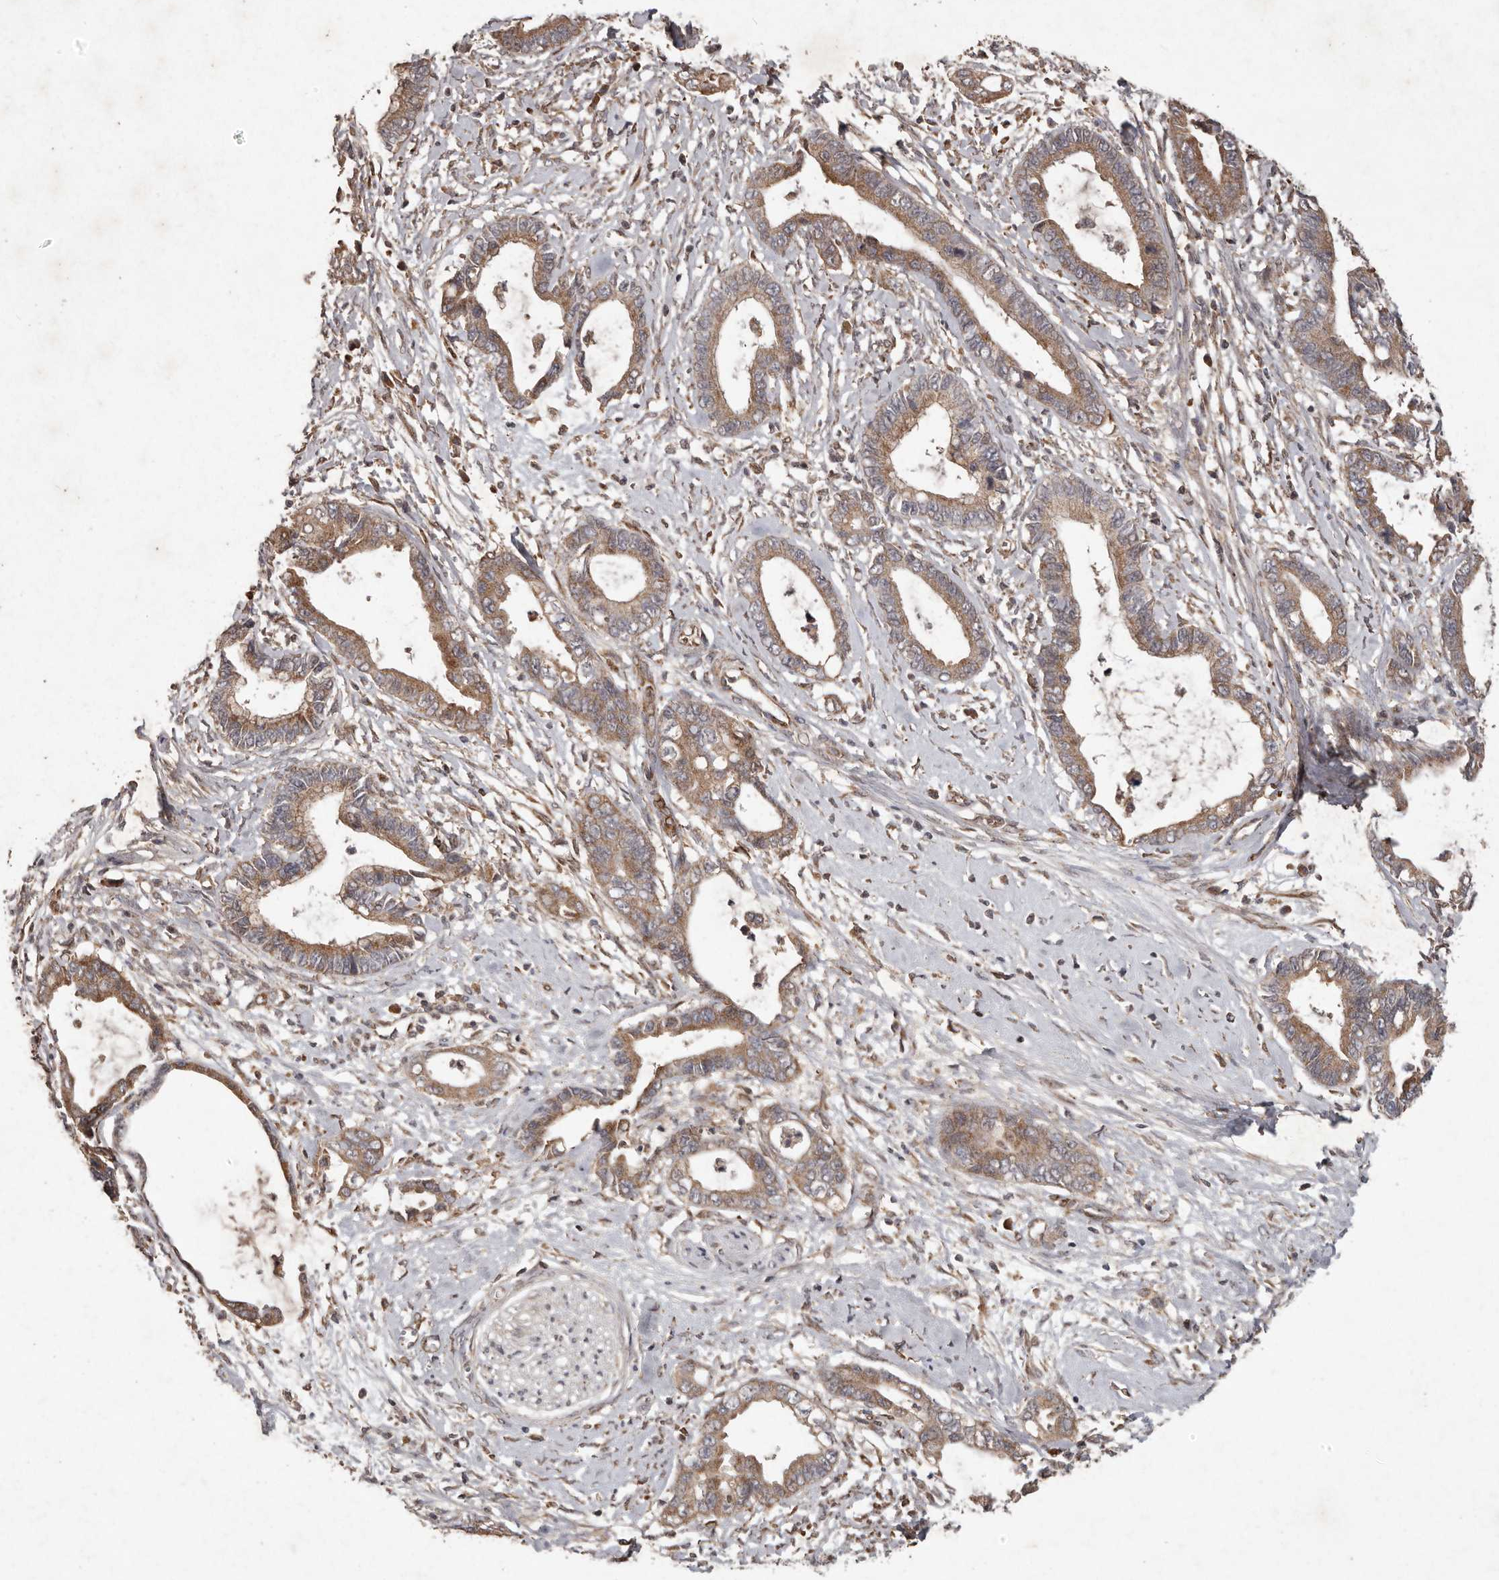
{"staining": {"intensity": "moderate", "quantity": ">75%", "location": "cytoplasmic/membranous"}, "tissue": "cervical cancer", "cell_type": "Tumor cells", "image_type": "cancer", "snomed": [{"axis": "morphology", "description": "Adenocarcinoma, NOS"}, {"axis": "topography", "description": "Cervix"}], "caption": "The photomicrograph reveals immunohistochemical staining of cervical cancer (adenocarcinoma). There is moderate cytoplasmic/membranous positivity is identified in about >75% of tumor cells. The protein of interest is stained brown, and the nuclei are stained in blue (DAB IHC with brightfield microscopy, high magnification).", "gene": "PLOD2", "patient": {"sex": "female", "age": 44}}